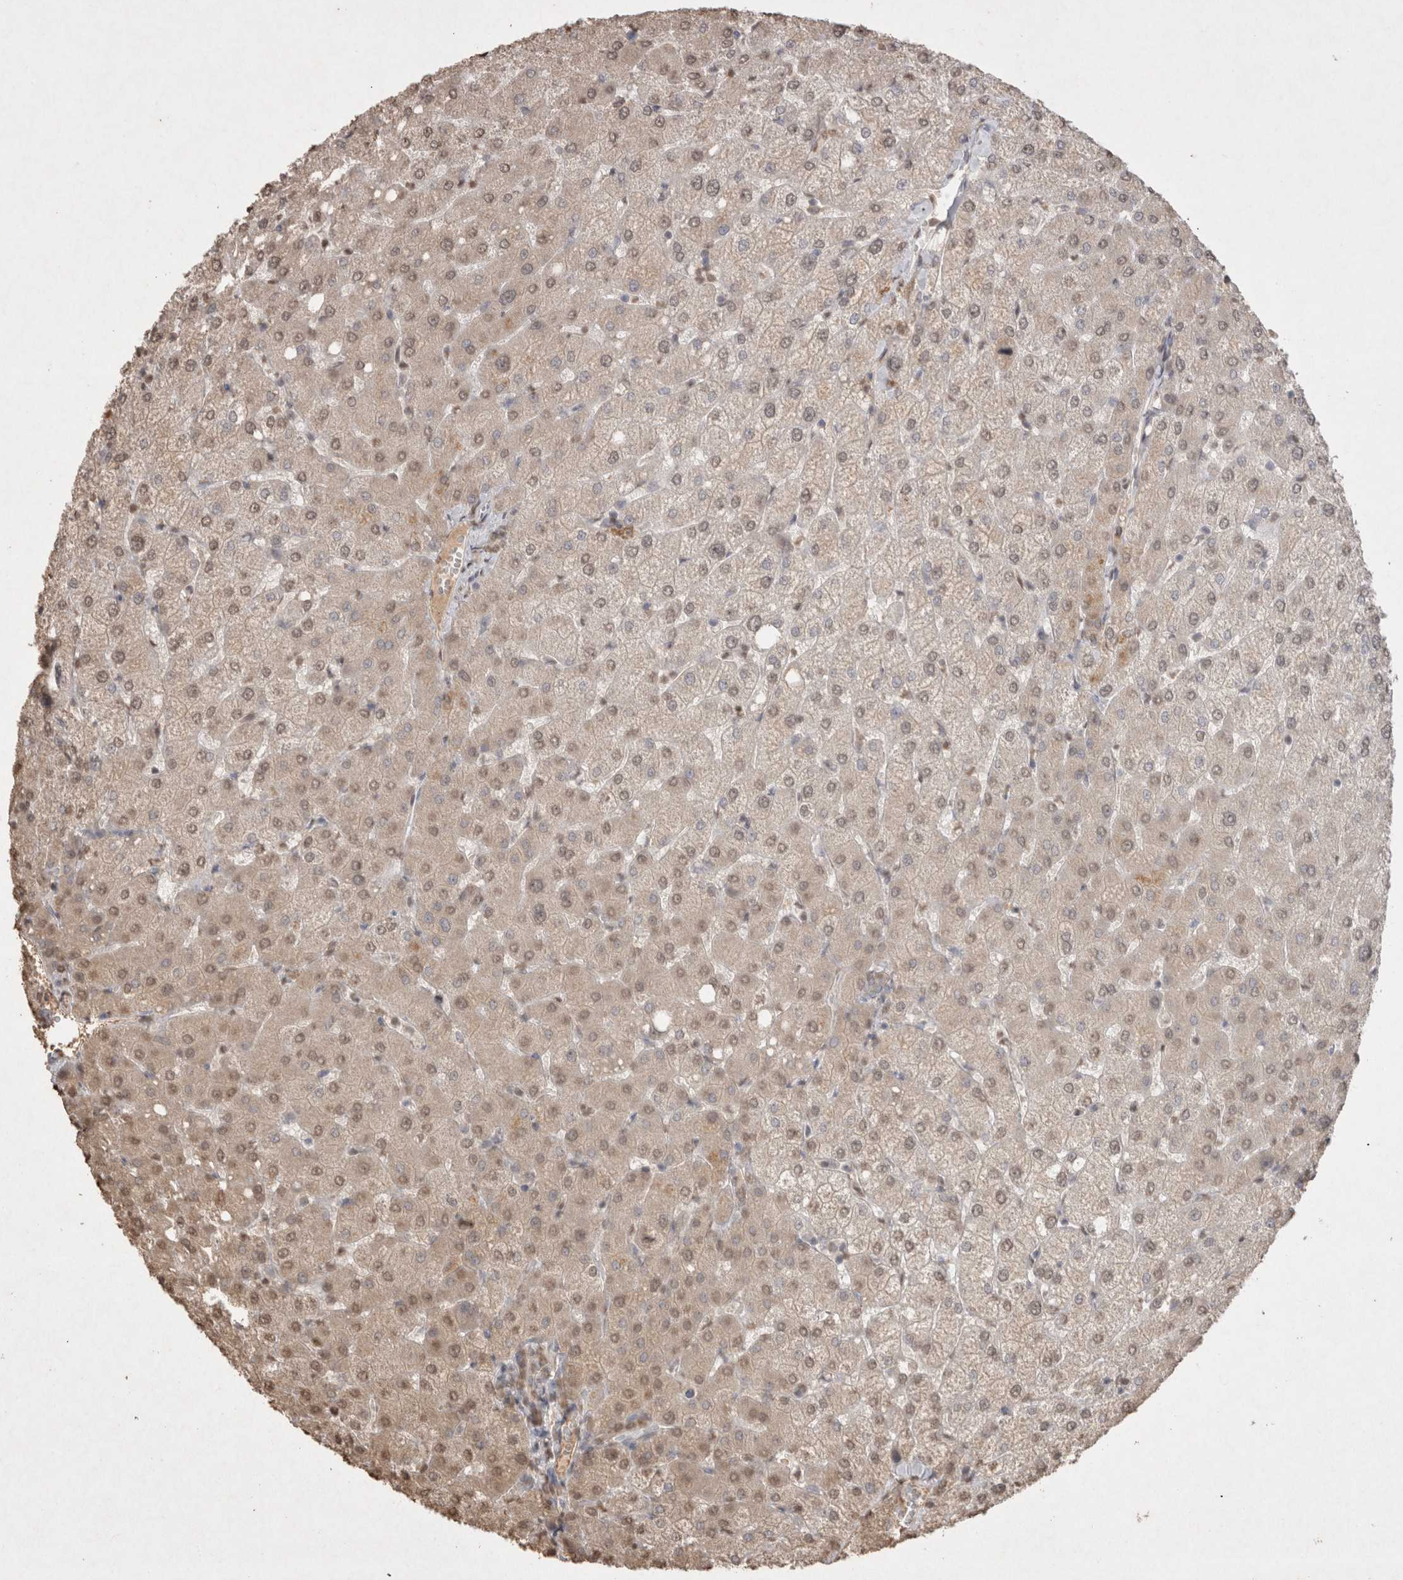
{"staining": {"intensity": "weak", "quantity": "25%-75%", "location": "cytoplasmic/membranous,nuclear"}, "tissue": "liver", "cell_type": "Cholangiocytes", "image_type": "normal", "snomed": [{"axis": "morphology", "description": "Normal tissue, NOS"}, {"axis": "topography", "description": "Liver"}], "caption": "High-magnification brightfield microscopy of normal liver stained with DAB (3,3'-diaminobenzidine) (brown) and counterstained with hematoxylin (blue). cholangiocytes exhibit weak cytoplasmic/membranous,nuclear positivity is appreciated in approximately25%-75% of cells. The protein of interest is shown in brown color, while the nuclei are stained blue.", "gene": "MLX", "patient": {"sex": "female", "age": 54}}